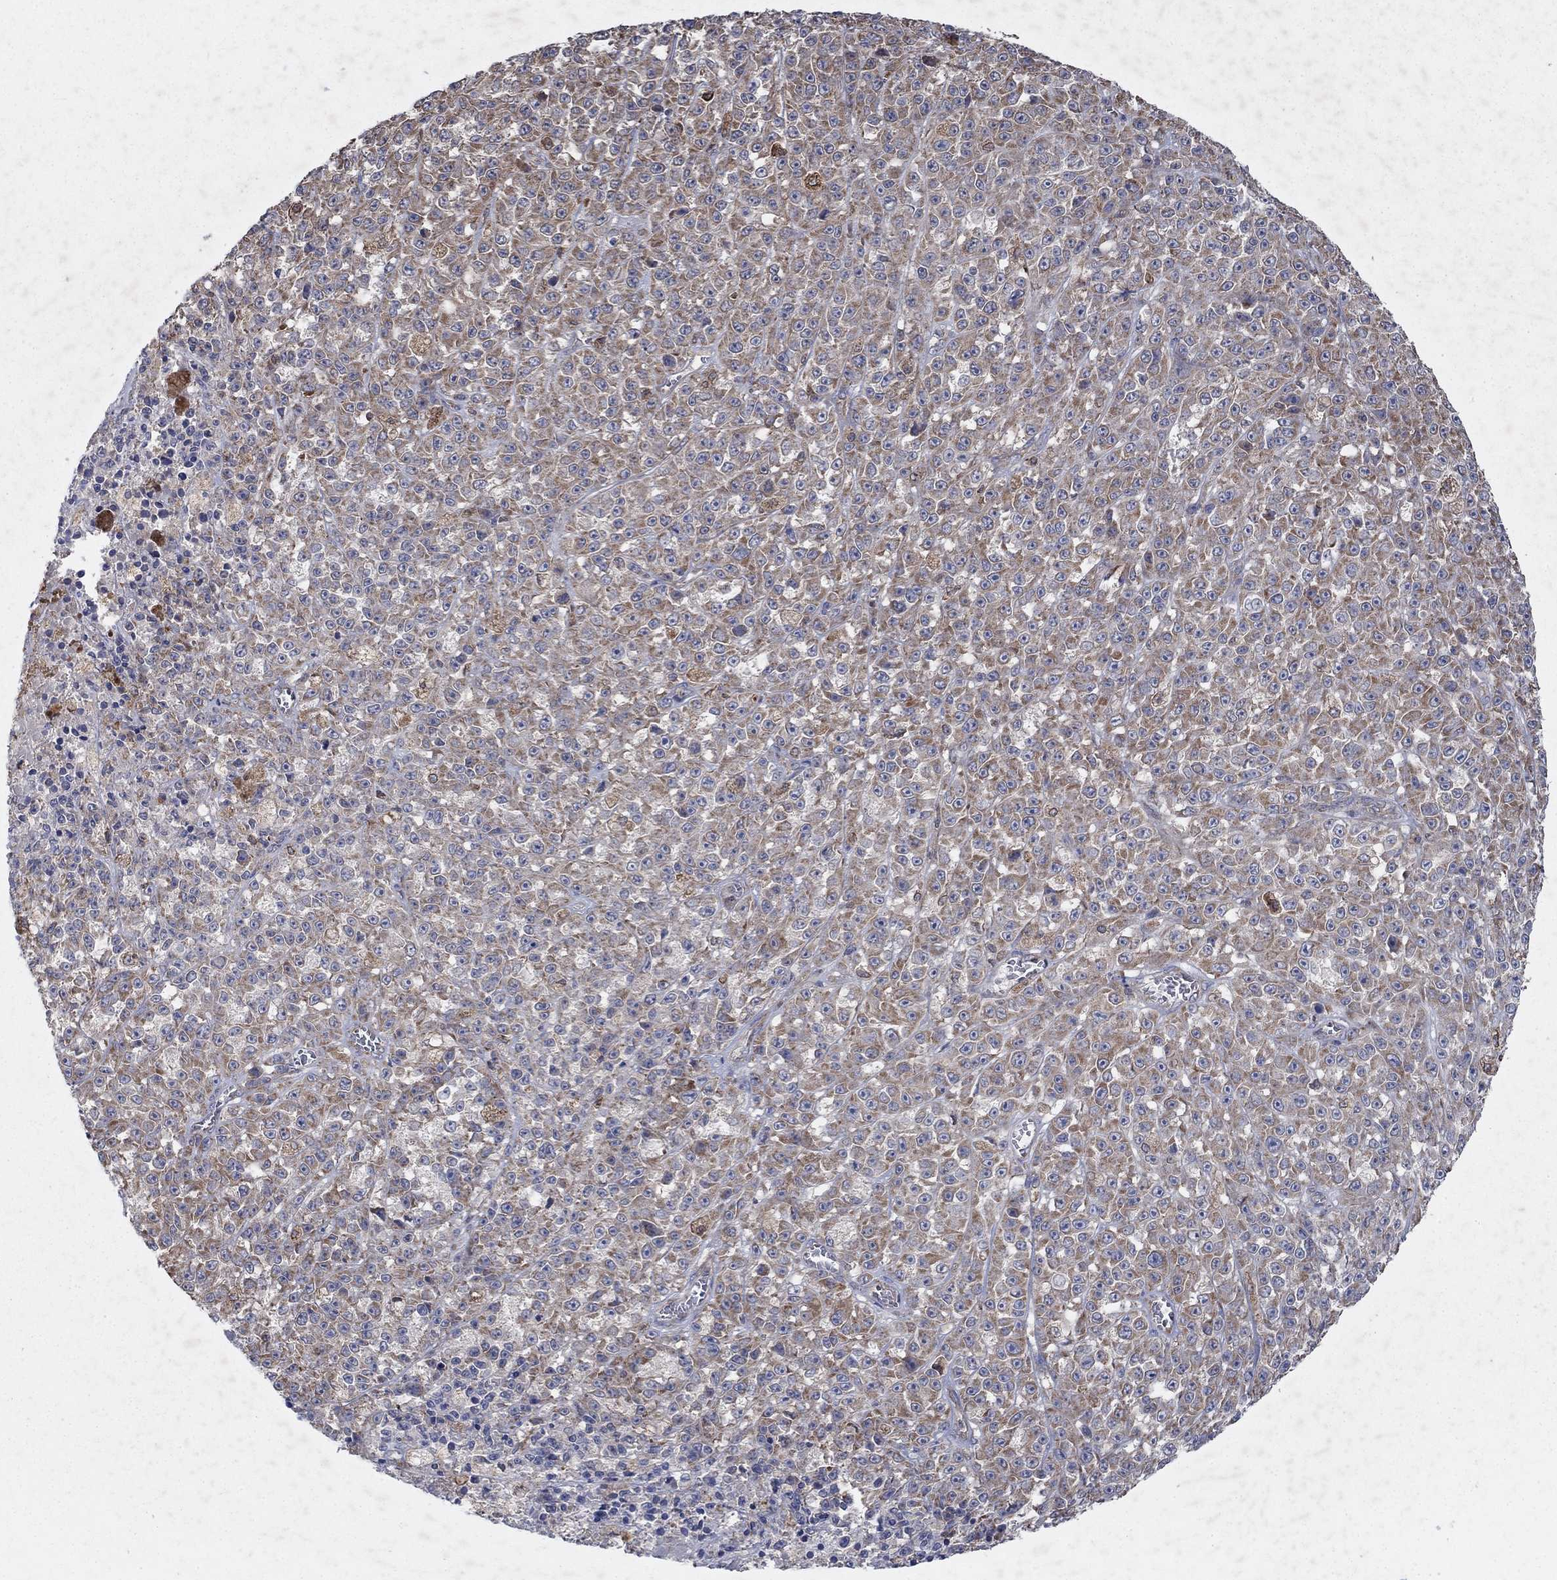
{"staining": {"intensity": "moderate", "quantity": ">75%", "location": "cytoplasmic/membranous"}, "tissue": "melanoma", "cell_type": "Tumor cells", "image_type": "cancer", "snomed": [{"axis": "morphology", "description": "Malignant melanoma, NOS"}, {"axis": "topography", "description": "Skin"}], "caption": "This is an image of immunohistochemistry (IHC) staining of melanoma, which shows moderate positivity in the cytoplasmic/membranous of tumor cells.", "gene": "NCEH1", "patient": {"sex": "female", "age": 58}}